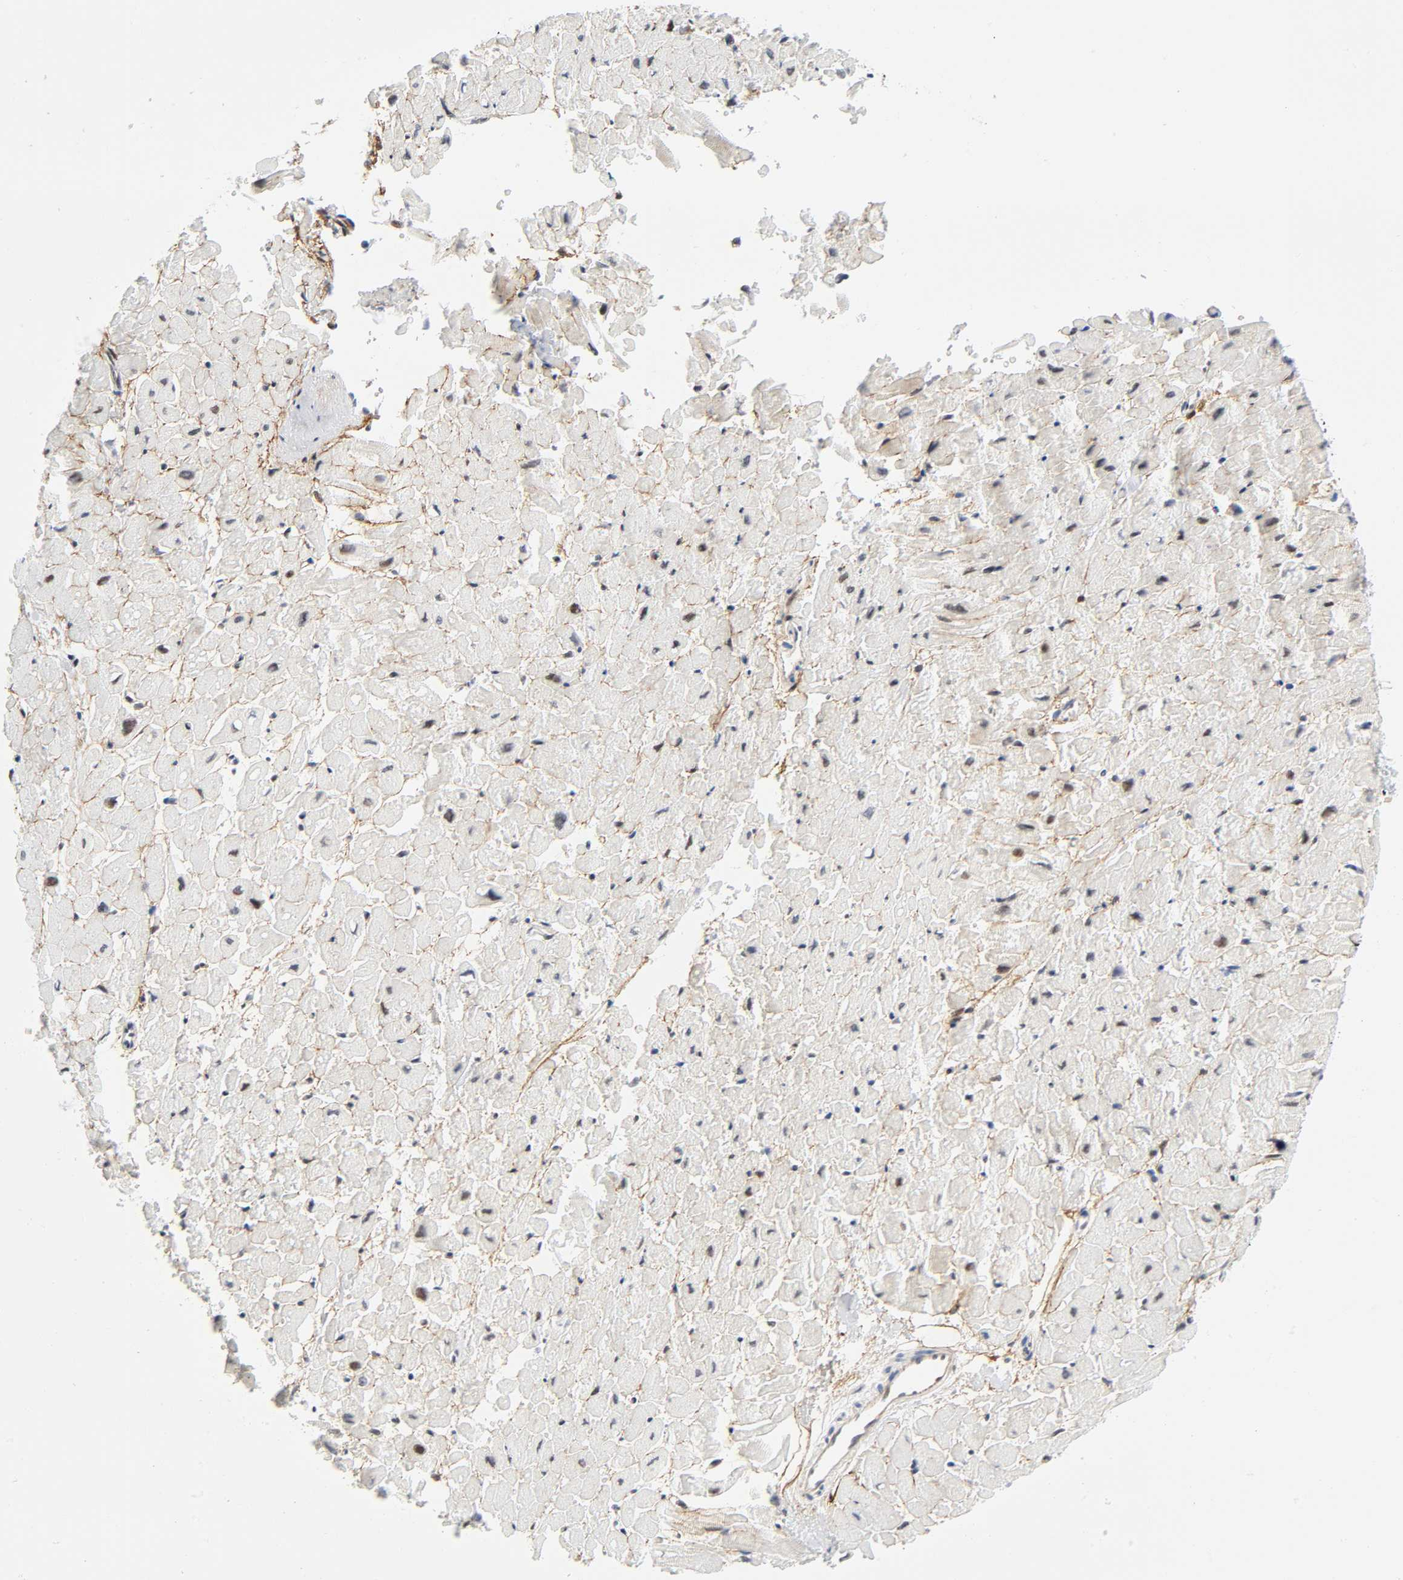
{"staining": {"intensity": "negative", "quantity": "none", "location": "none"}, "tissue": "heart muscle", "cell_type": "Cardiomyocytes", "image_type": "normal", "snomed": [{"axis": "morphology", "description": "Normal tissue, NOS"}, {"axis": "topography", "description": "Heart"}], "caption": "Cardiomyocytes are negative for brown protein staining in unremarkable heart muscle.", "gene": "DIDO1", "patient": {"sex": "male", "age": 45}}